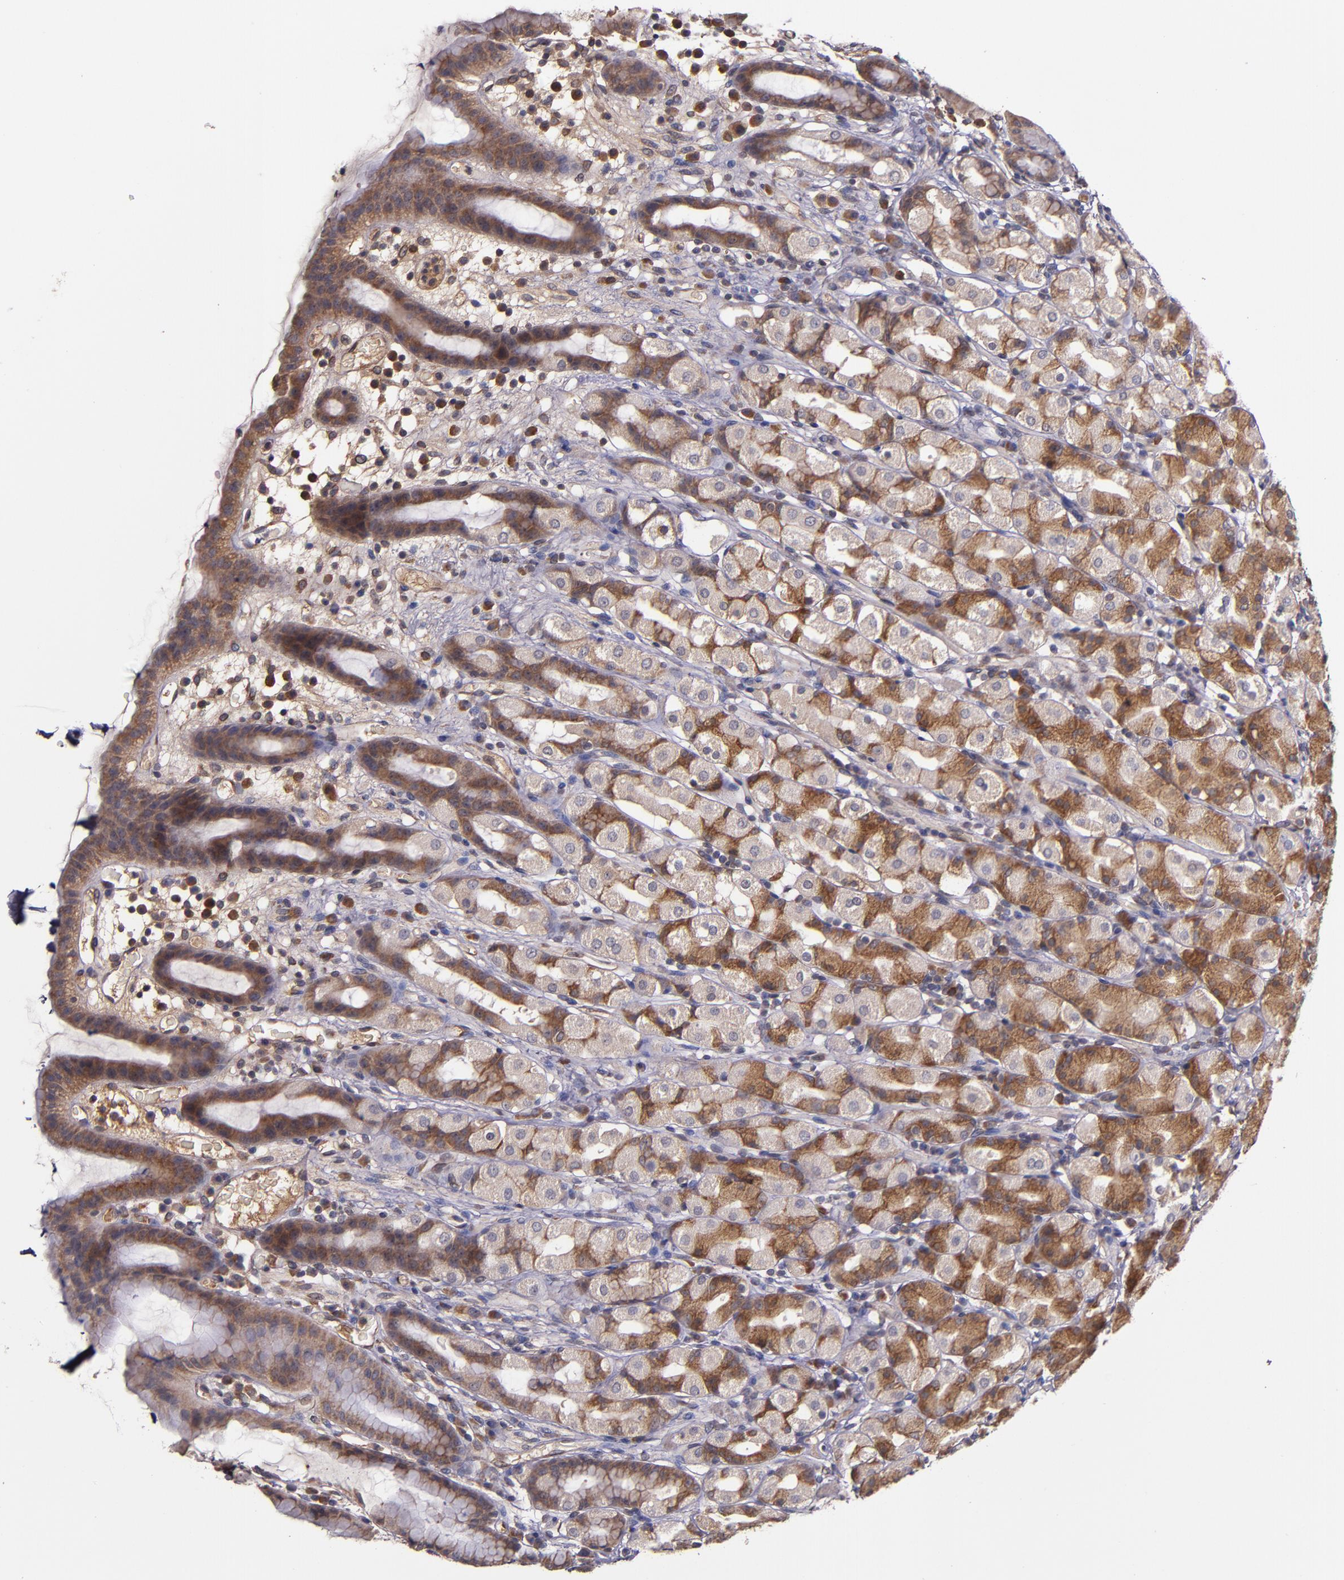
{"staining": {"intensity": "moderate", "quantity": "25%-75%", "location": "cytoplasmic/membranous"}, "tissue": "stomach", "cell_type": "Glandular cells", "image_type": "normal", "snomed": [{"axis": "morphology", "description": "Normal tissue, NOS"}, {"axis": "topography", "description": "Stomach, upper"}], "caption": "Glandular cells exhibit medium levels of moderate cytoplasmic/membranous staining in approximately 25%-75% of cells in unremarkable human stomach.", "gene": "PRAF2", "patient": {"sex": "male", "age": 68}}